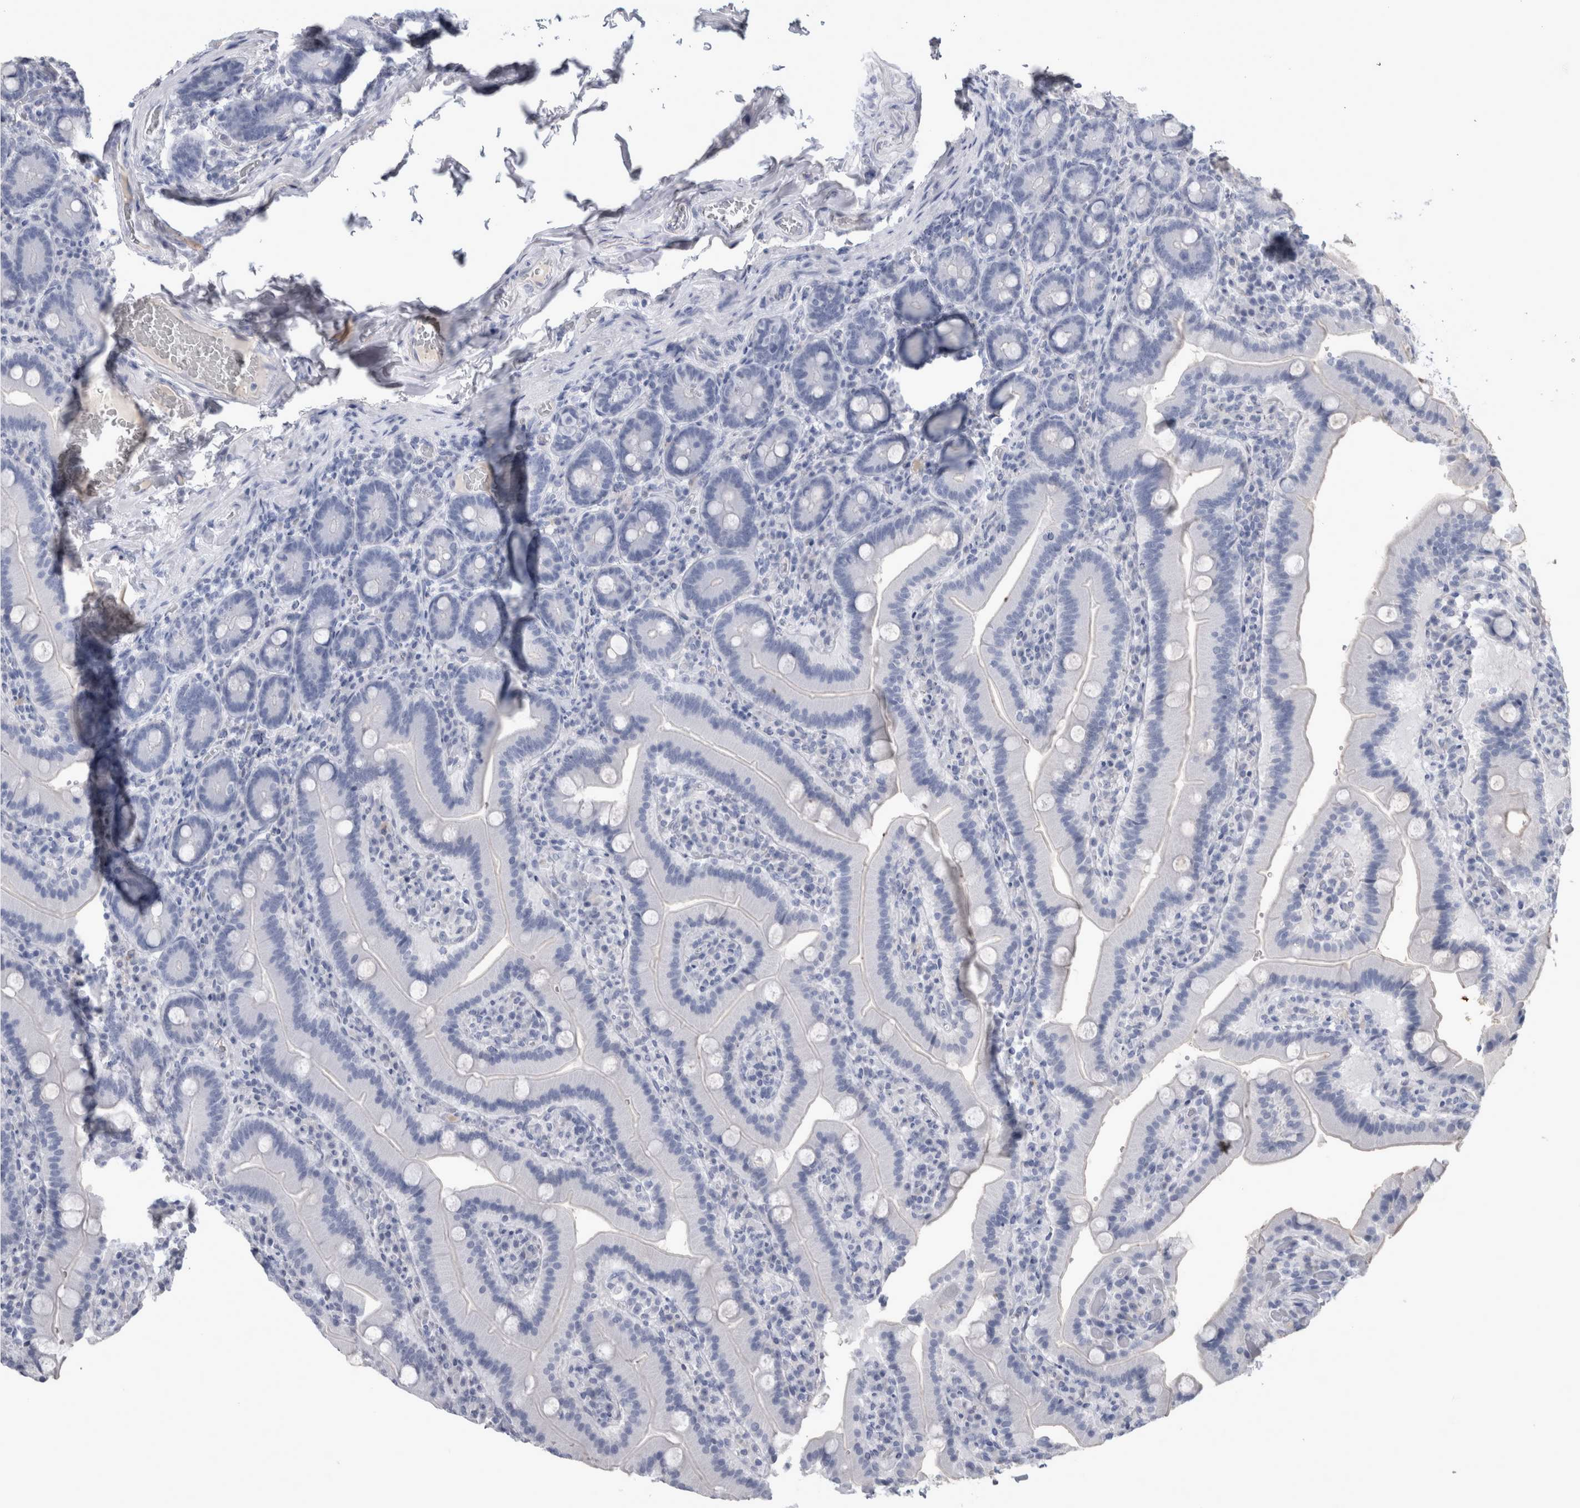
{"staining": {"intensity": "negative", "quantity": "none", "location": "none"}, "tissue": "duodenum", "cell_type": "Glandular cells", "image_type": "normal", "snomed": [{"axis": "morphology", "description": "Normal tissue, NOS"}, {"axis": "topography", "description": "Duodenum"}], "caption": "Immunohistochemistry photomicrograph of normal duodenum: human duodenum stained with DAB reveals no significant protein staining in glandular cells. (DAB (3,3'-diaminobenzidine) immunohistochemistry (IHC) visualized using brightfield microscopy, high magnification).", "gene": "PAX5", "patient": {"sex": "female", "age": 62}}